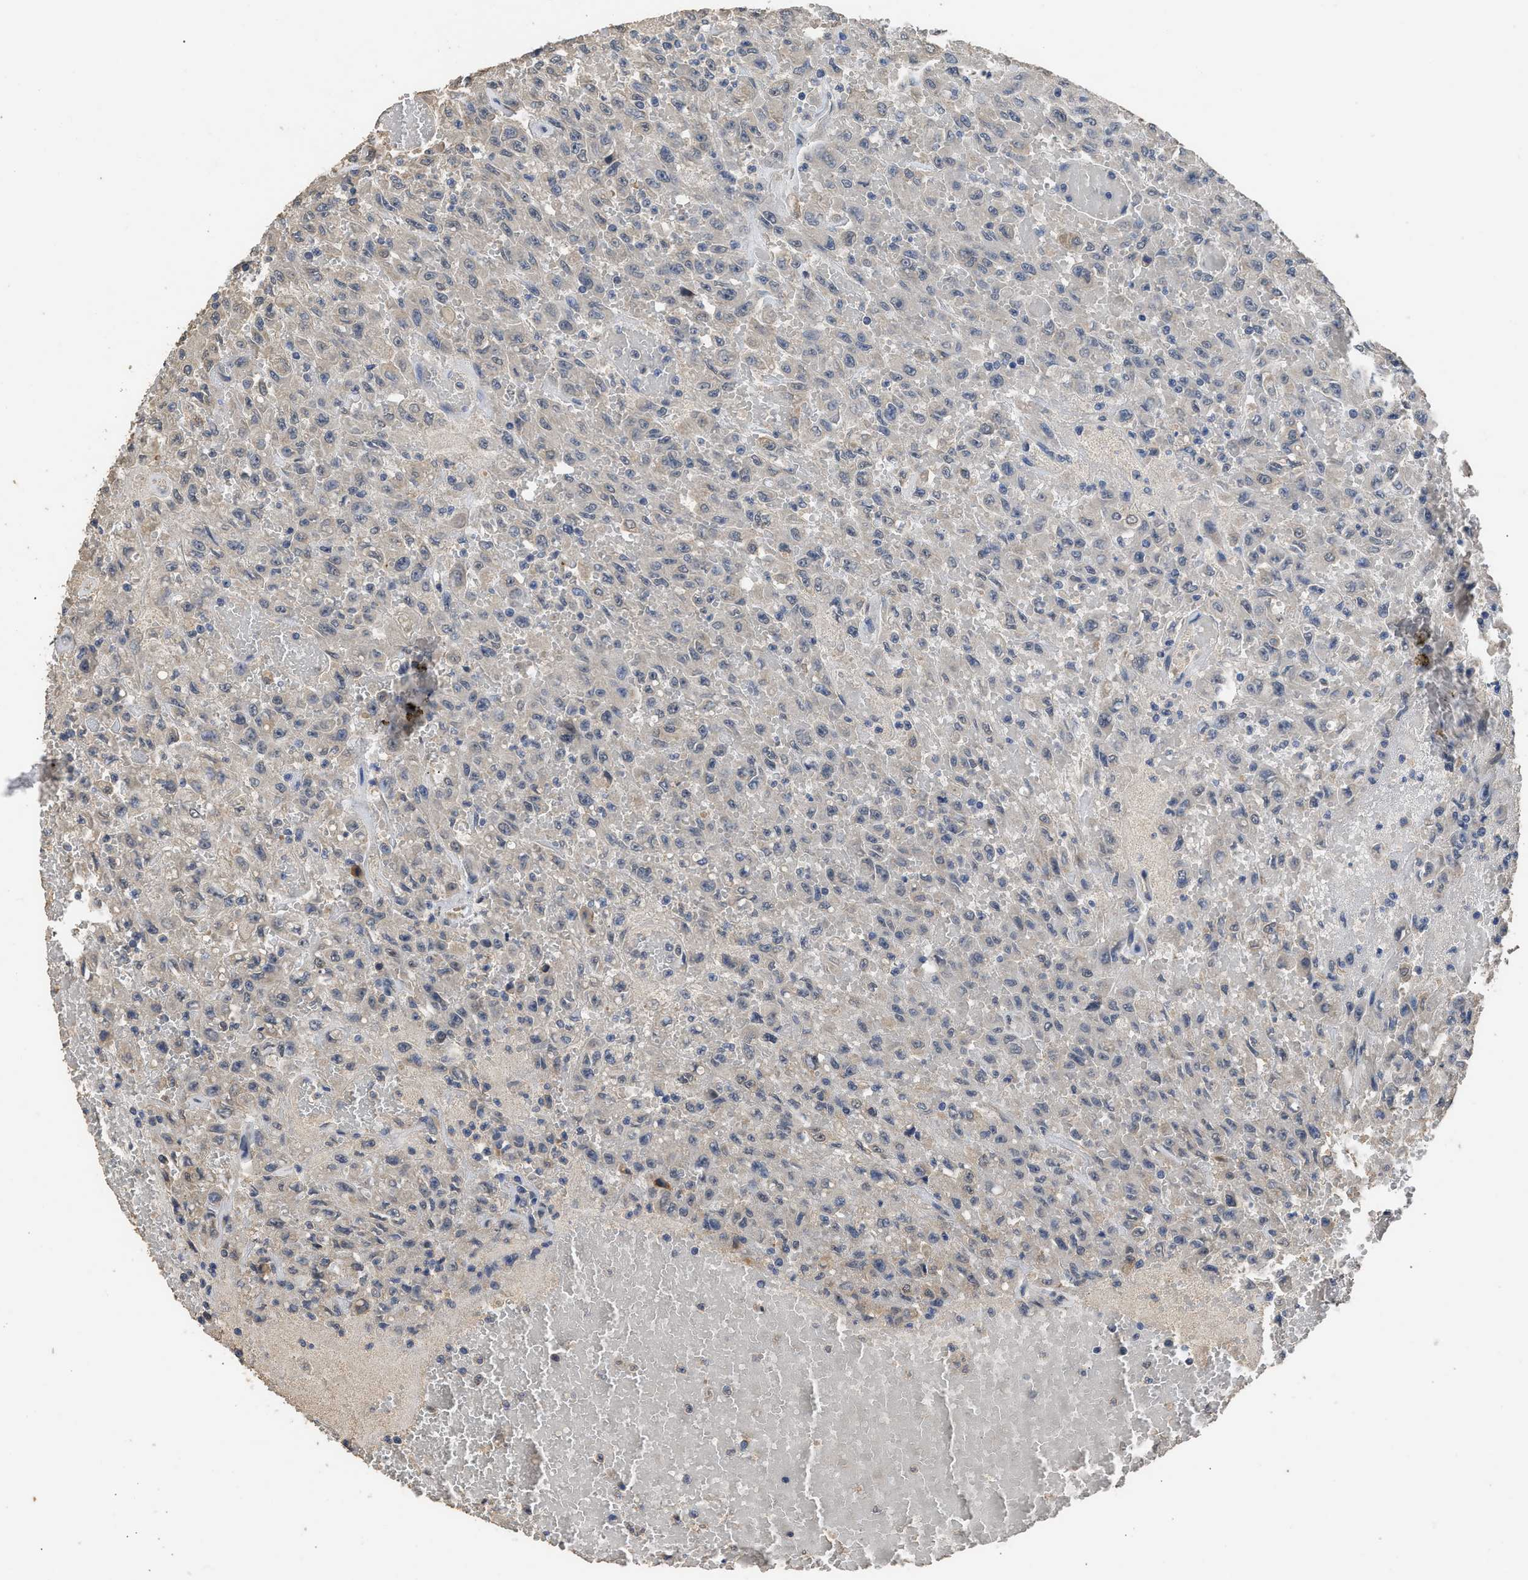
{"staining": {"intensity": "negative", "quantity": "none", "location": "none"}, "tissue": "urothelial cancer", "cell_type": "Tumor cells", "image_type": "cancer", "snomed": [{"axis": "morphology", "description": "Urothelial carcinoma, High grade"}, {"axis": "topography", "description": "Urinary bladder"}], "caption": "High magnification brightfield microscopy of urothelial cancer stained with DAB (3,3'-diaminobenzidine) (brown) and counterstained with hematoxylin (blue): tumor cells show no significant staining.", "gene": "SPINT2", "patient": {"sex": "male", "age": 46}}